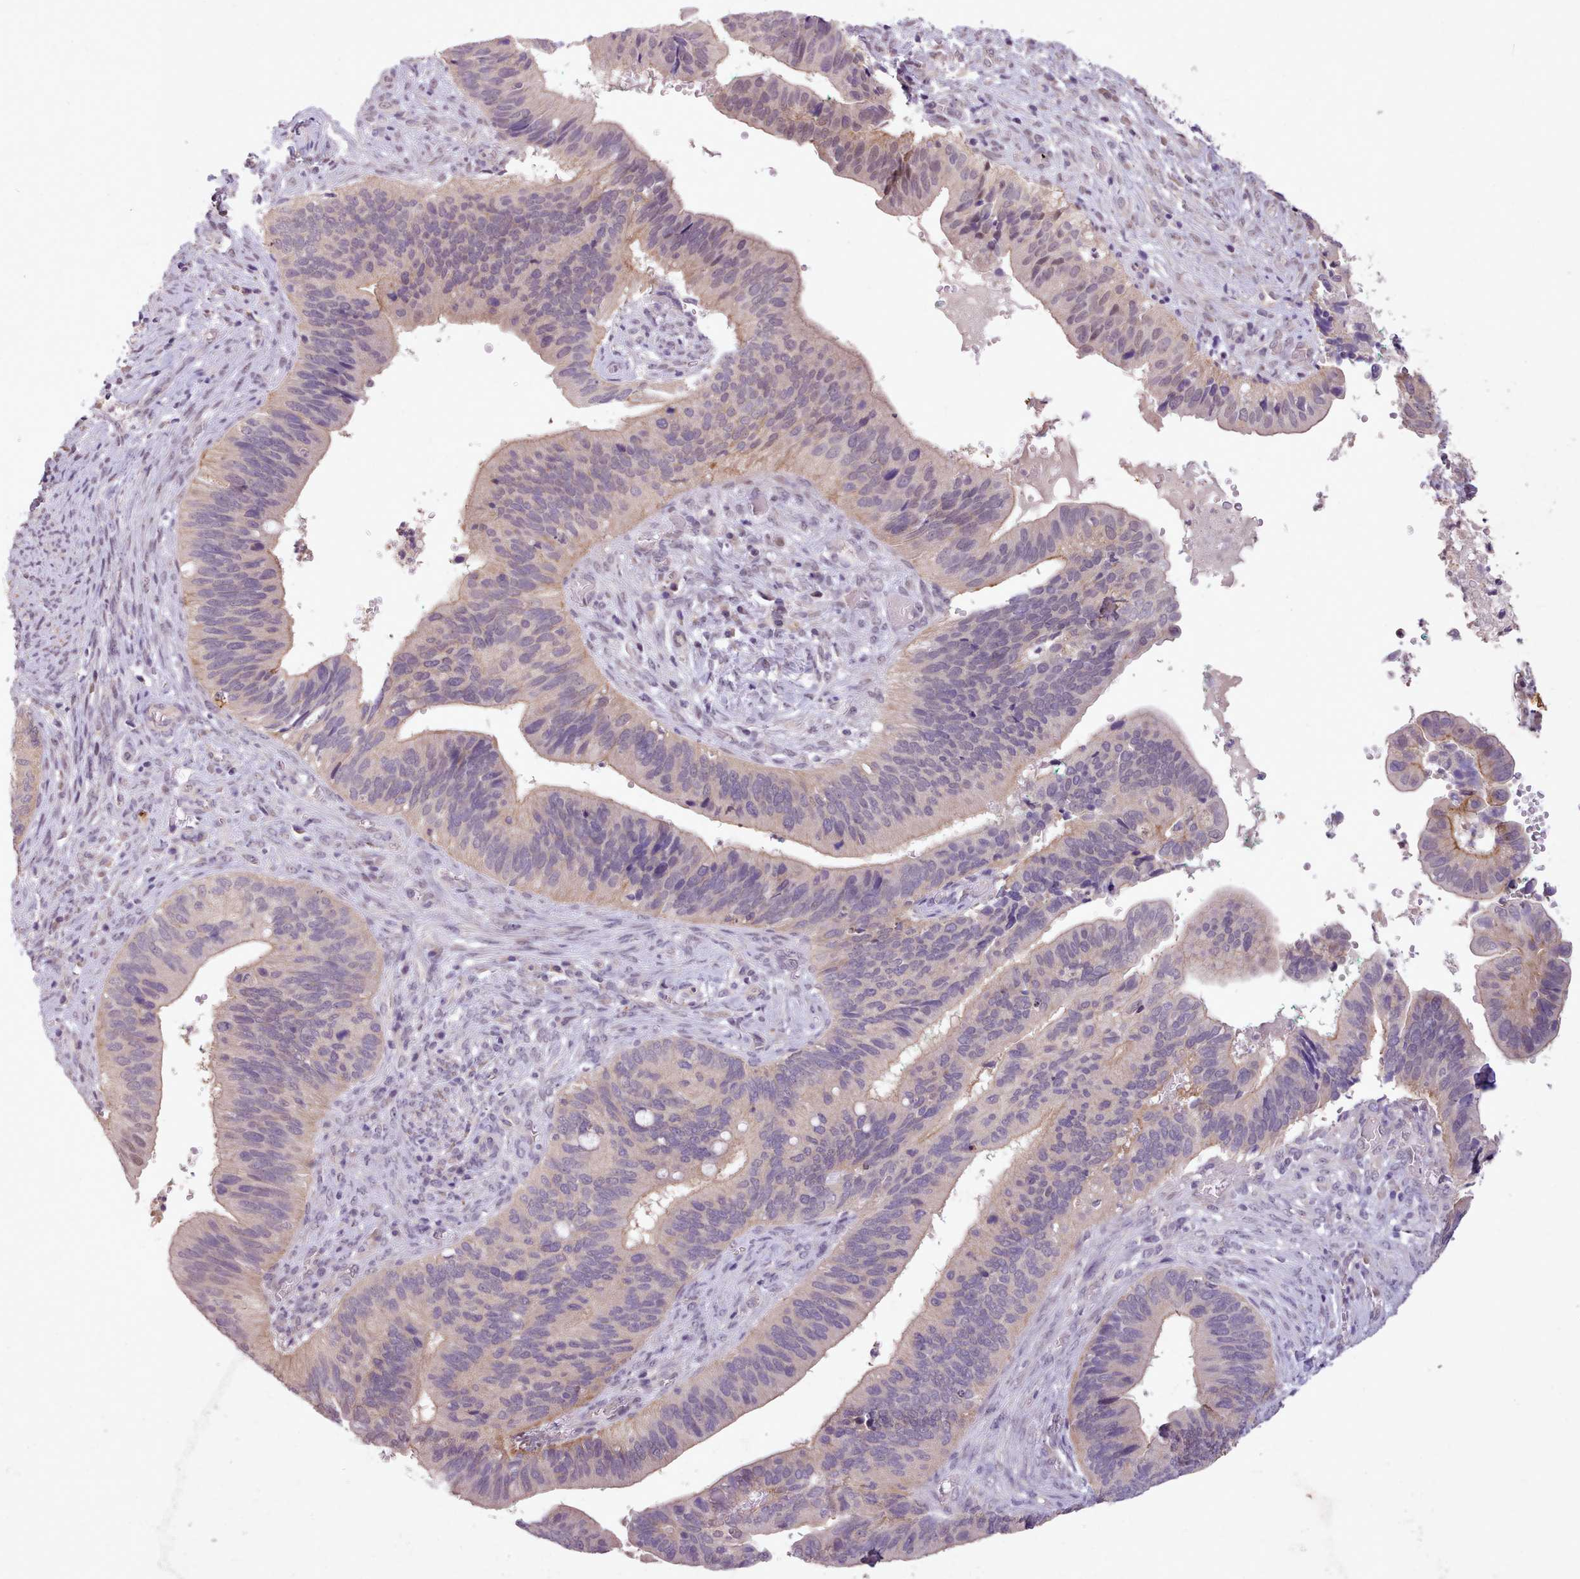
{"staining": {"intensity": "weak", "quantity": "<25%", "location": "cytoplasmic/membranous,nuclear"}, "tissue": "cervical cancer", "cell_type": "Tumor cells", "image_type": "cancer", "snomed": [{"axis": "morphology", "description": "Adenocarcinoma, NOS"}, {"axis": "topography", "description": "Cervix"}], "caption": "This histopathology image is of cervical cancer (adenocarcinoma) stained with immunohistochemistry to label a protein in brown with the nuclei are counter-stained blue. There is no staining in tumor cells.", "gene": "ZNF607", "patient": {"sex": "female", "age": 42}}